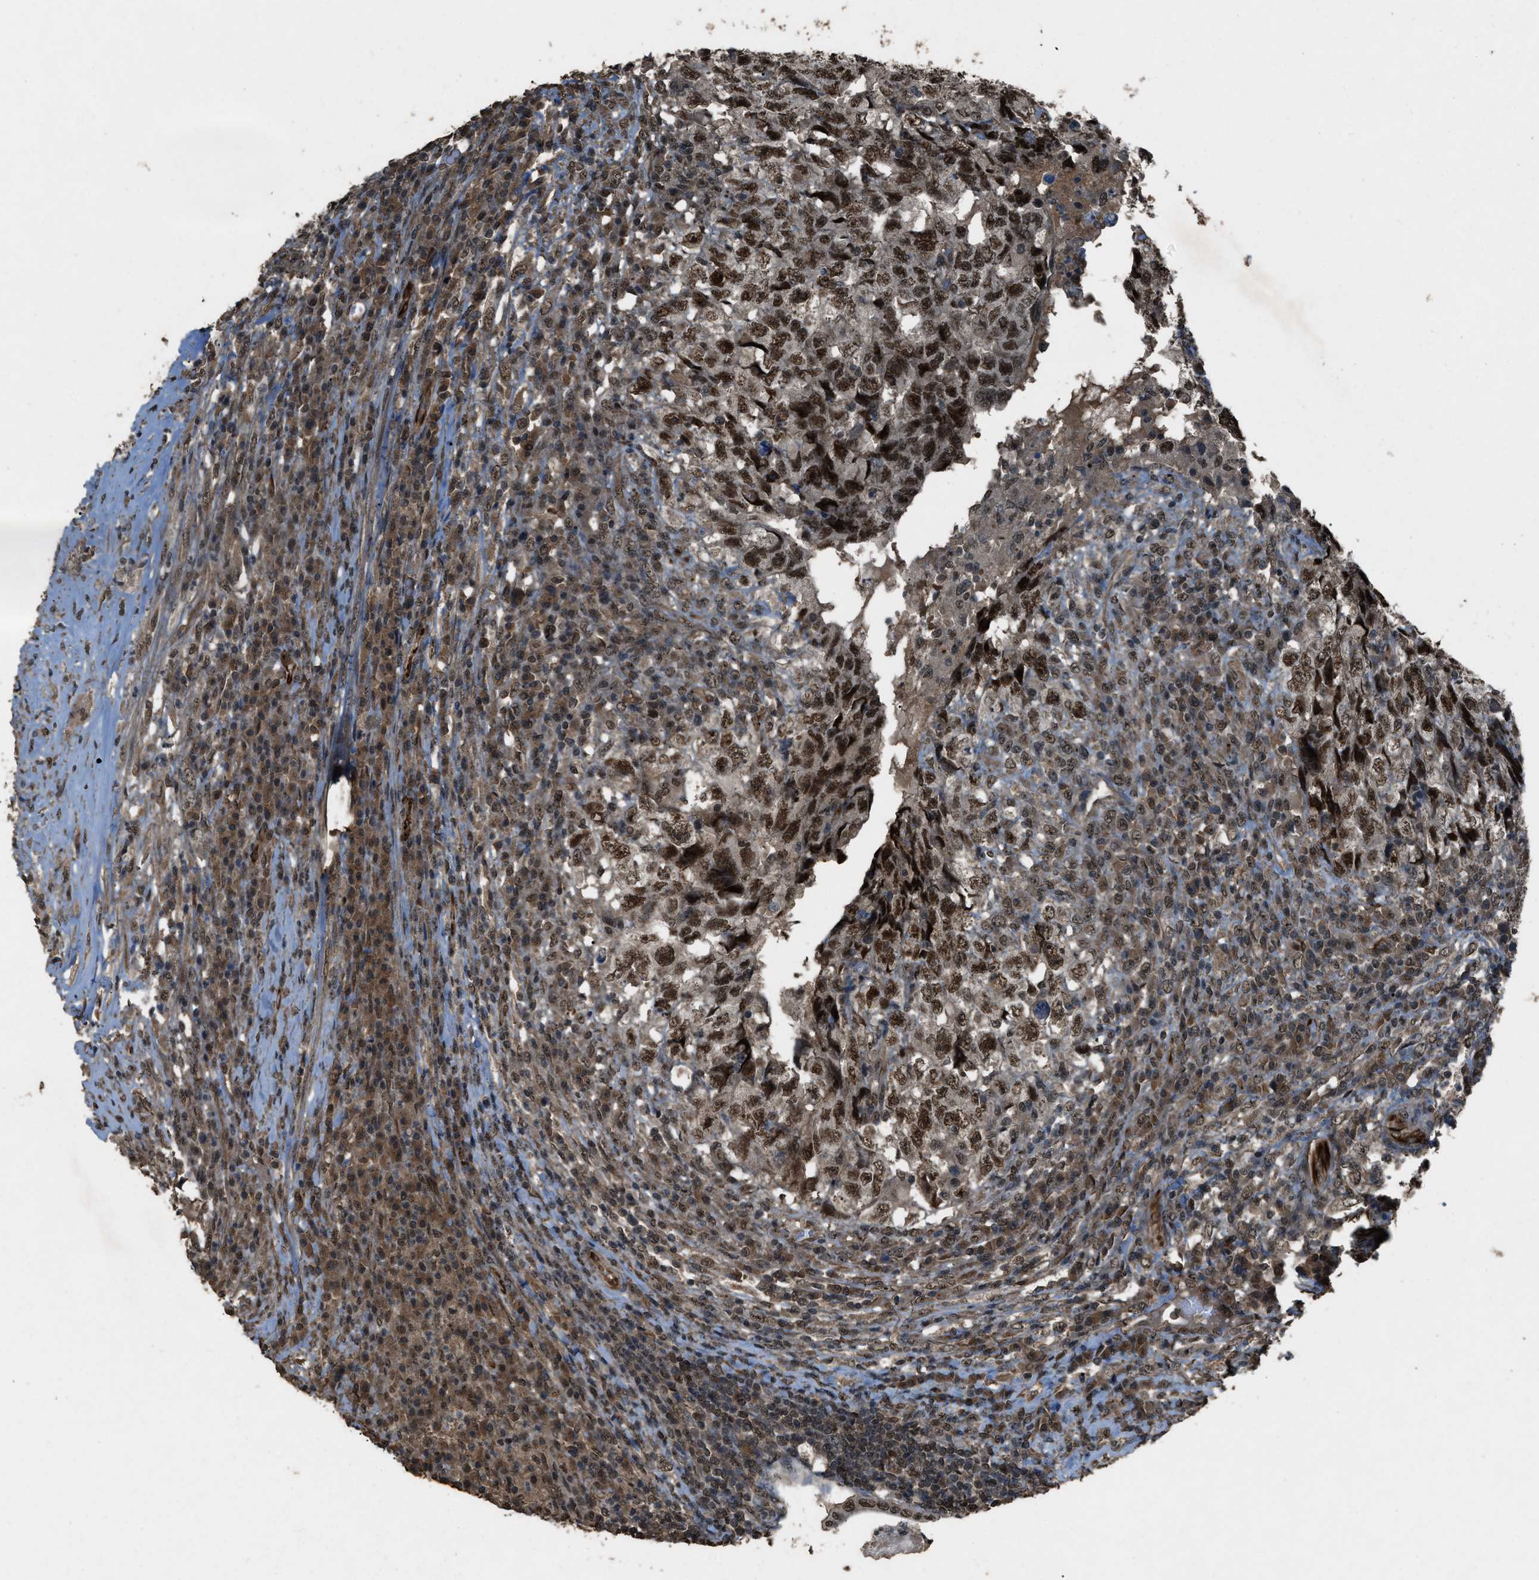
{"staining": {"intensity": "strong", "quantity": ">75%", "location": "nuclear"}, "tissue": "testis cancer", "cell_type": "Tumor cells", "image_type": "cancer", "snomed": [{"axis": "morphology", "description": "Necrosis, NOS"}, {"axis": "morphology", "description": "Carcinoma, Embryonal, NOS"}, {"axis": "topography", "description": "Testis"}], "caption": "Protein staining reveals strong nuclear staining in approximately >75% of tumor cells in testis cancer (embryonal carcinoma). (Stains: DAB in brown, nuclei in blue, Microscopy: brightfield microscopy at high magnification).", "gene": "SERTAD2", "patient": {"sex": "male", "age": 19}}